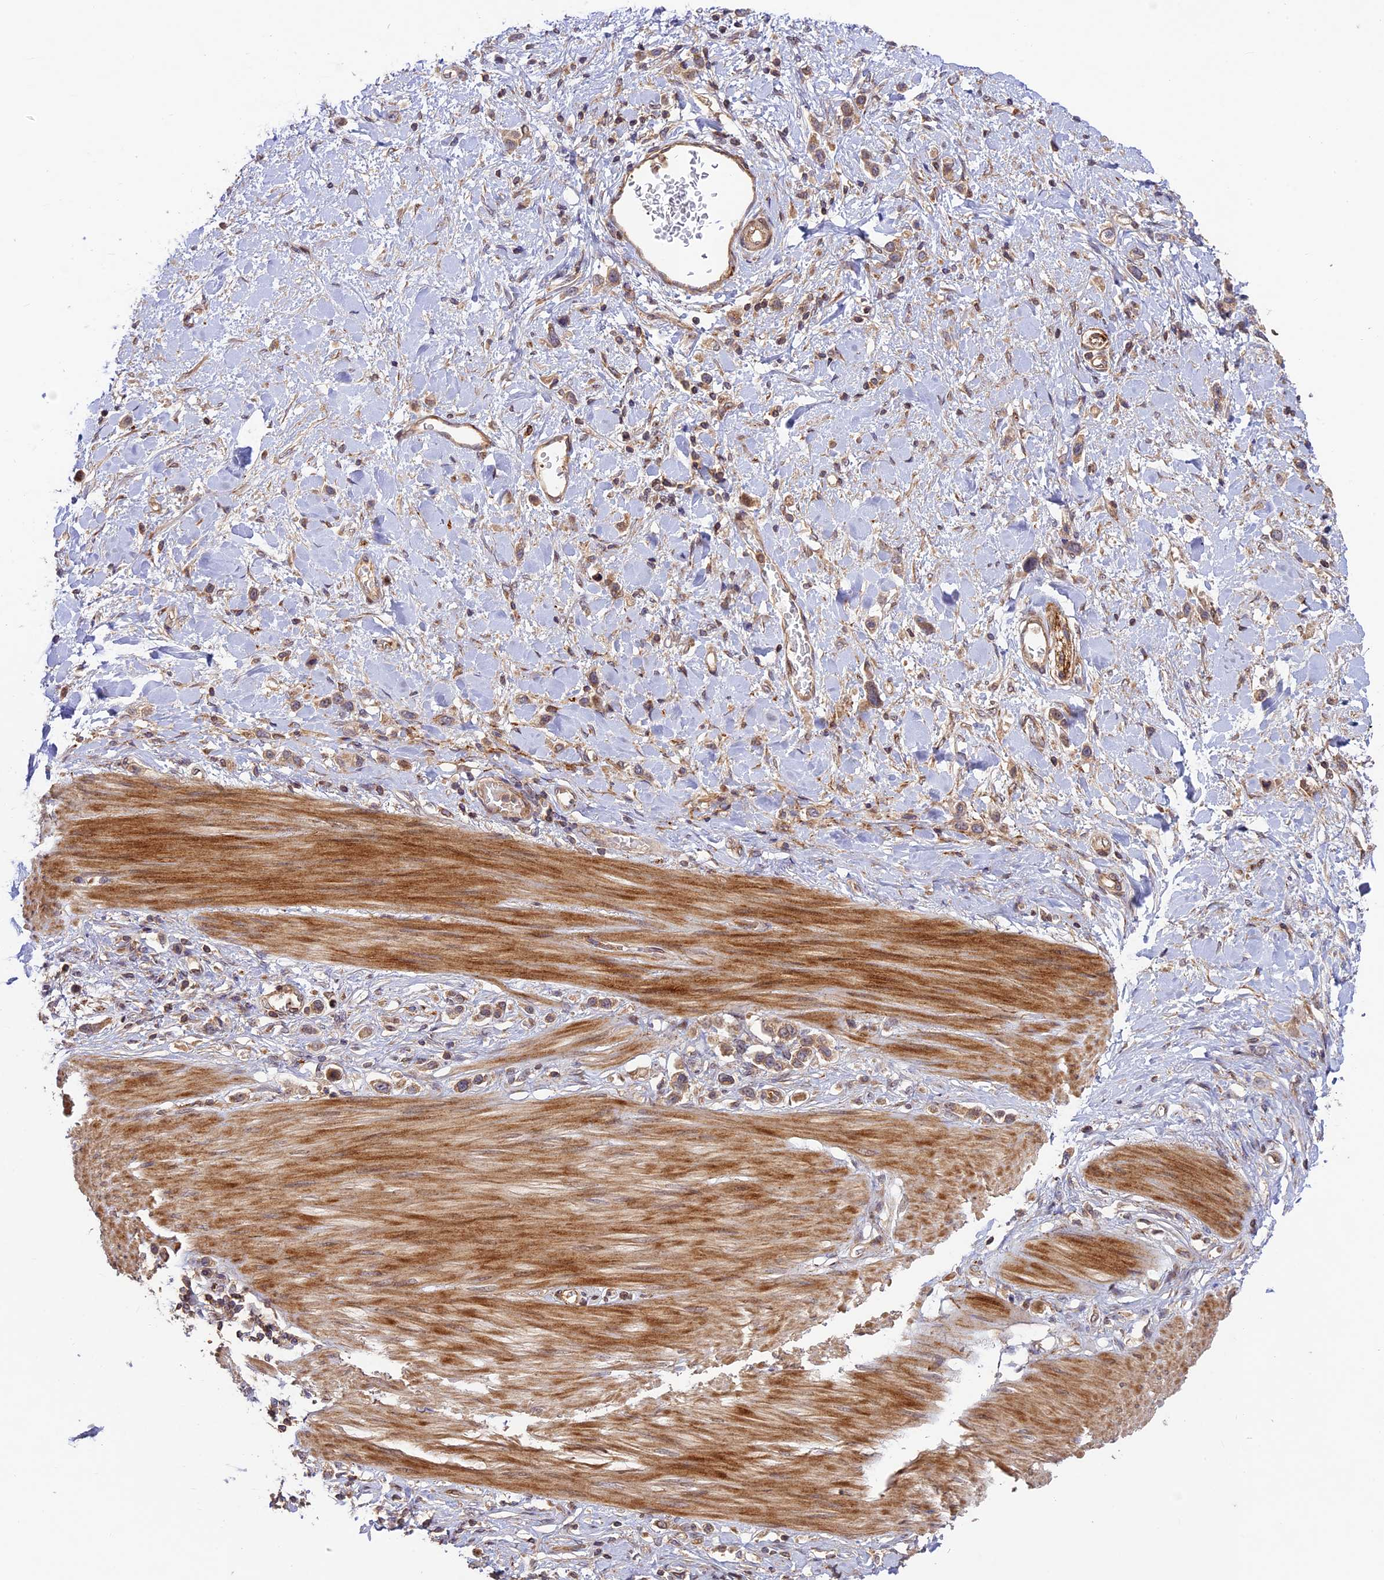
{"staining": {"intensity": "weak", "quantity": "25%-75%", "location": "cytoplasmic/membranous"}, "tissue": "stomach cancer", "cell_type": "Tumor cells", "image_type": "cancer", "snomed": [{"axis": "morphology", "description": "Adenocarcinoma, NOS"}, {"axis": "topography", "description": "Stomach"}], "caption": "Immunohistochemical staining of adenocarcinoma (stomach) exhibits low levels of weak cytoplasmic/membranous staining in about 25%-75% of tumor cells.", "gene": "DGKH", "patient": {"sex": "female", "age": 65}}